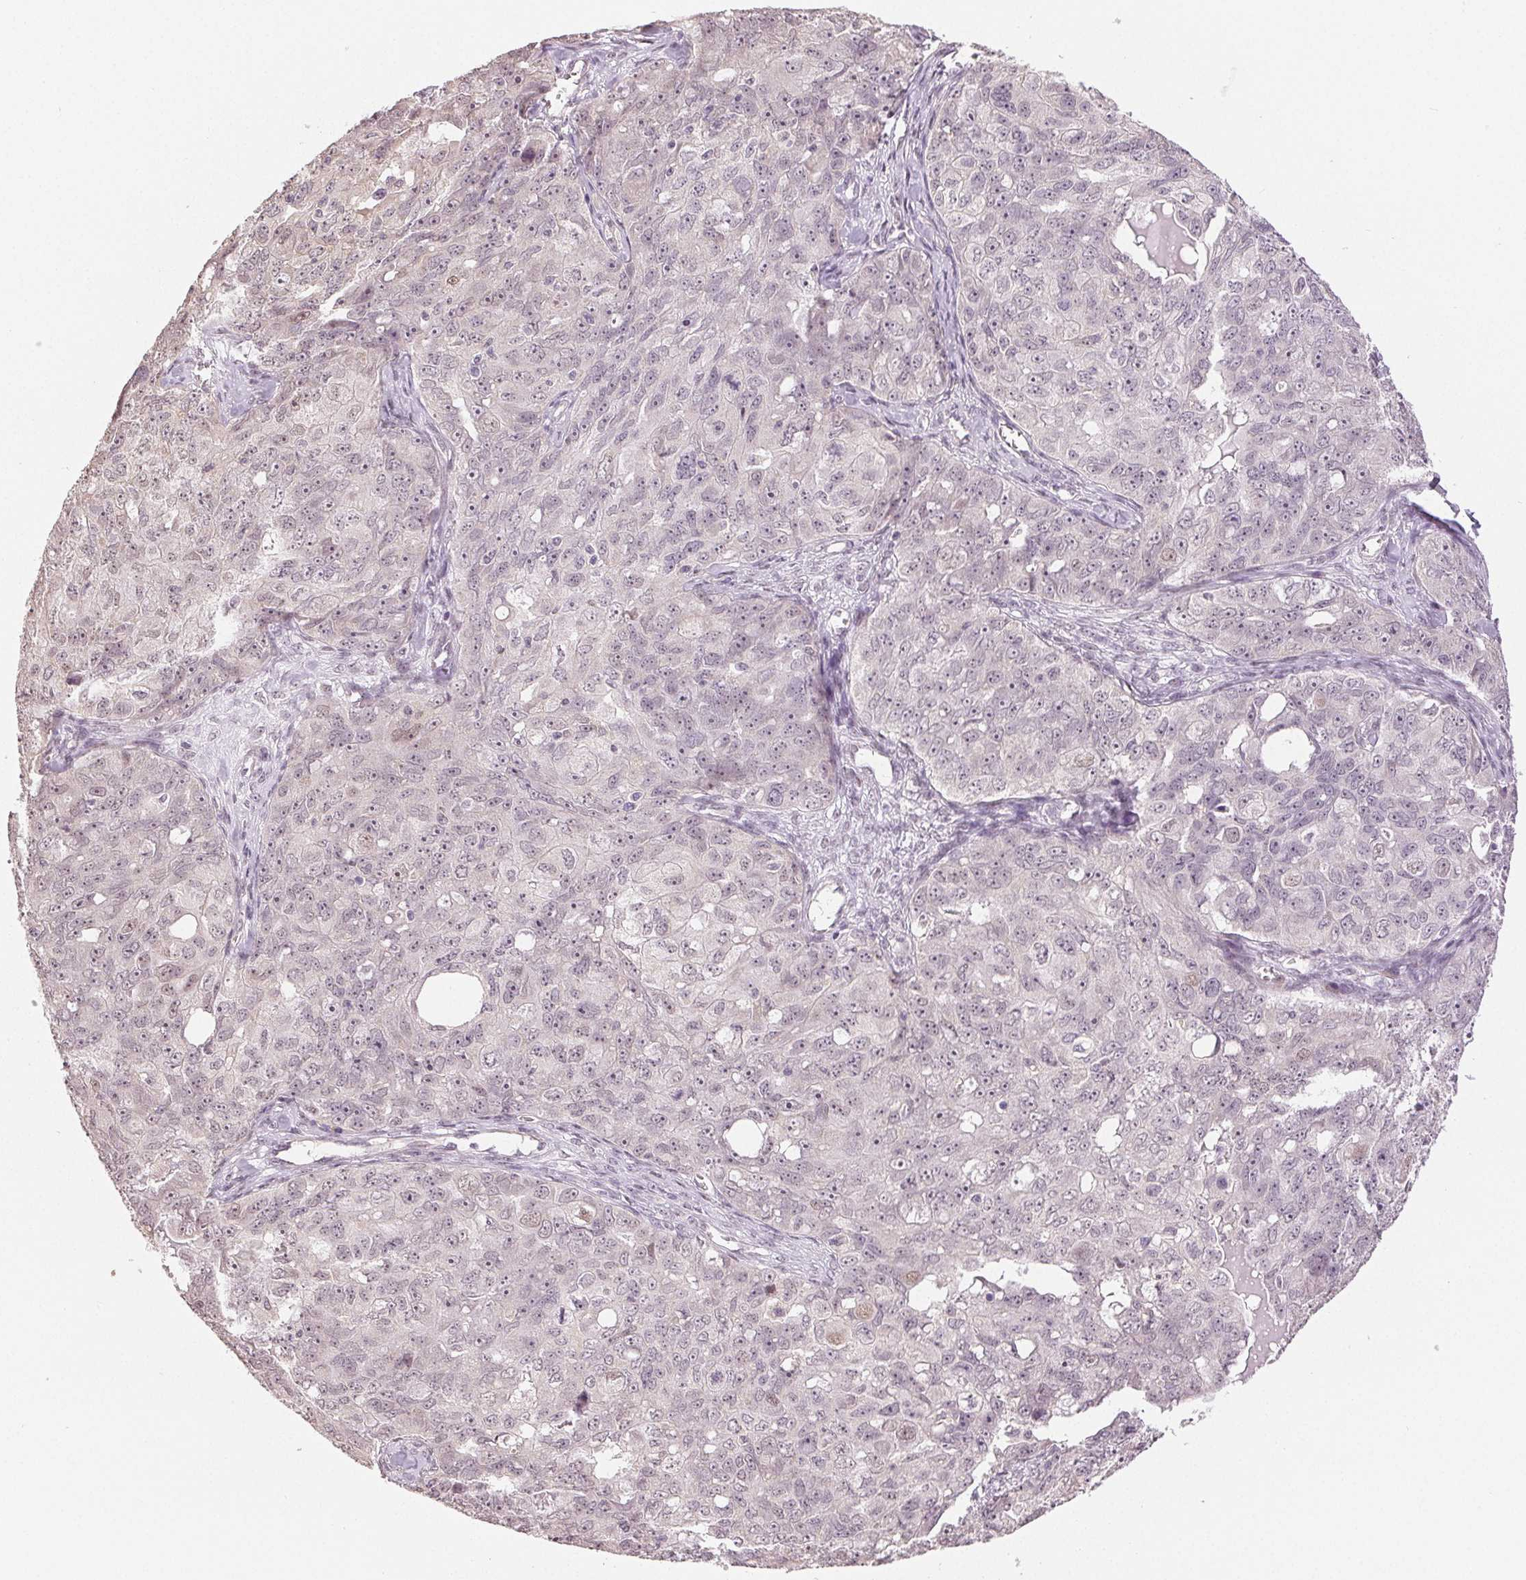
{"staining": {"intensity": "weak", "quantity": "<25%", "location": "nuclear"}, "tissue": "ovarian cancer", "cell_type": "Tumor cells", "image_type": "cancer", "snomed": [{"axis": "morphology", "description": "Carcinoma, endometroid"}, {"axis": "topography", "description": "Ovary"}], "caption": "Photomicrograph shows no significant protein staining in tumor cells of ovarian endometroid carcinoma.", "gene": "PLCB1", "patient": {"sex": "female", "age": 70}}